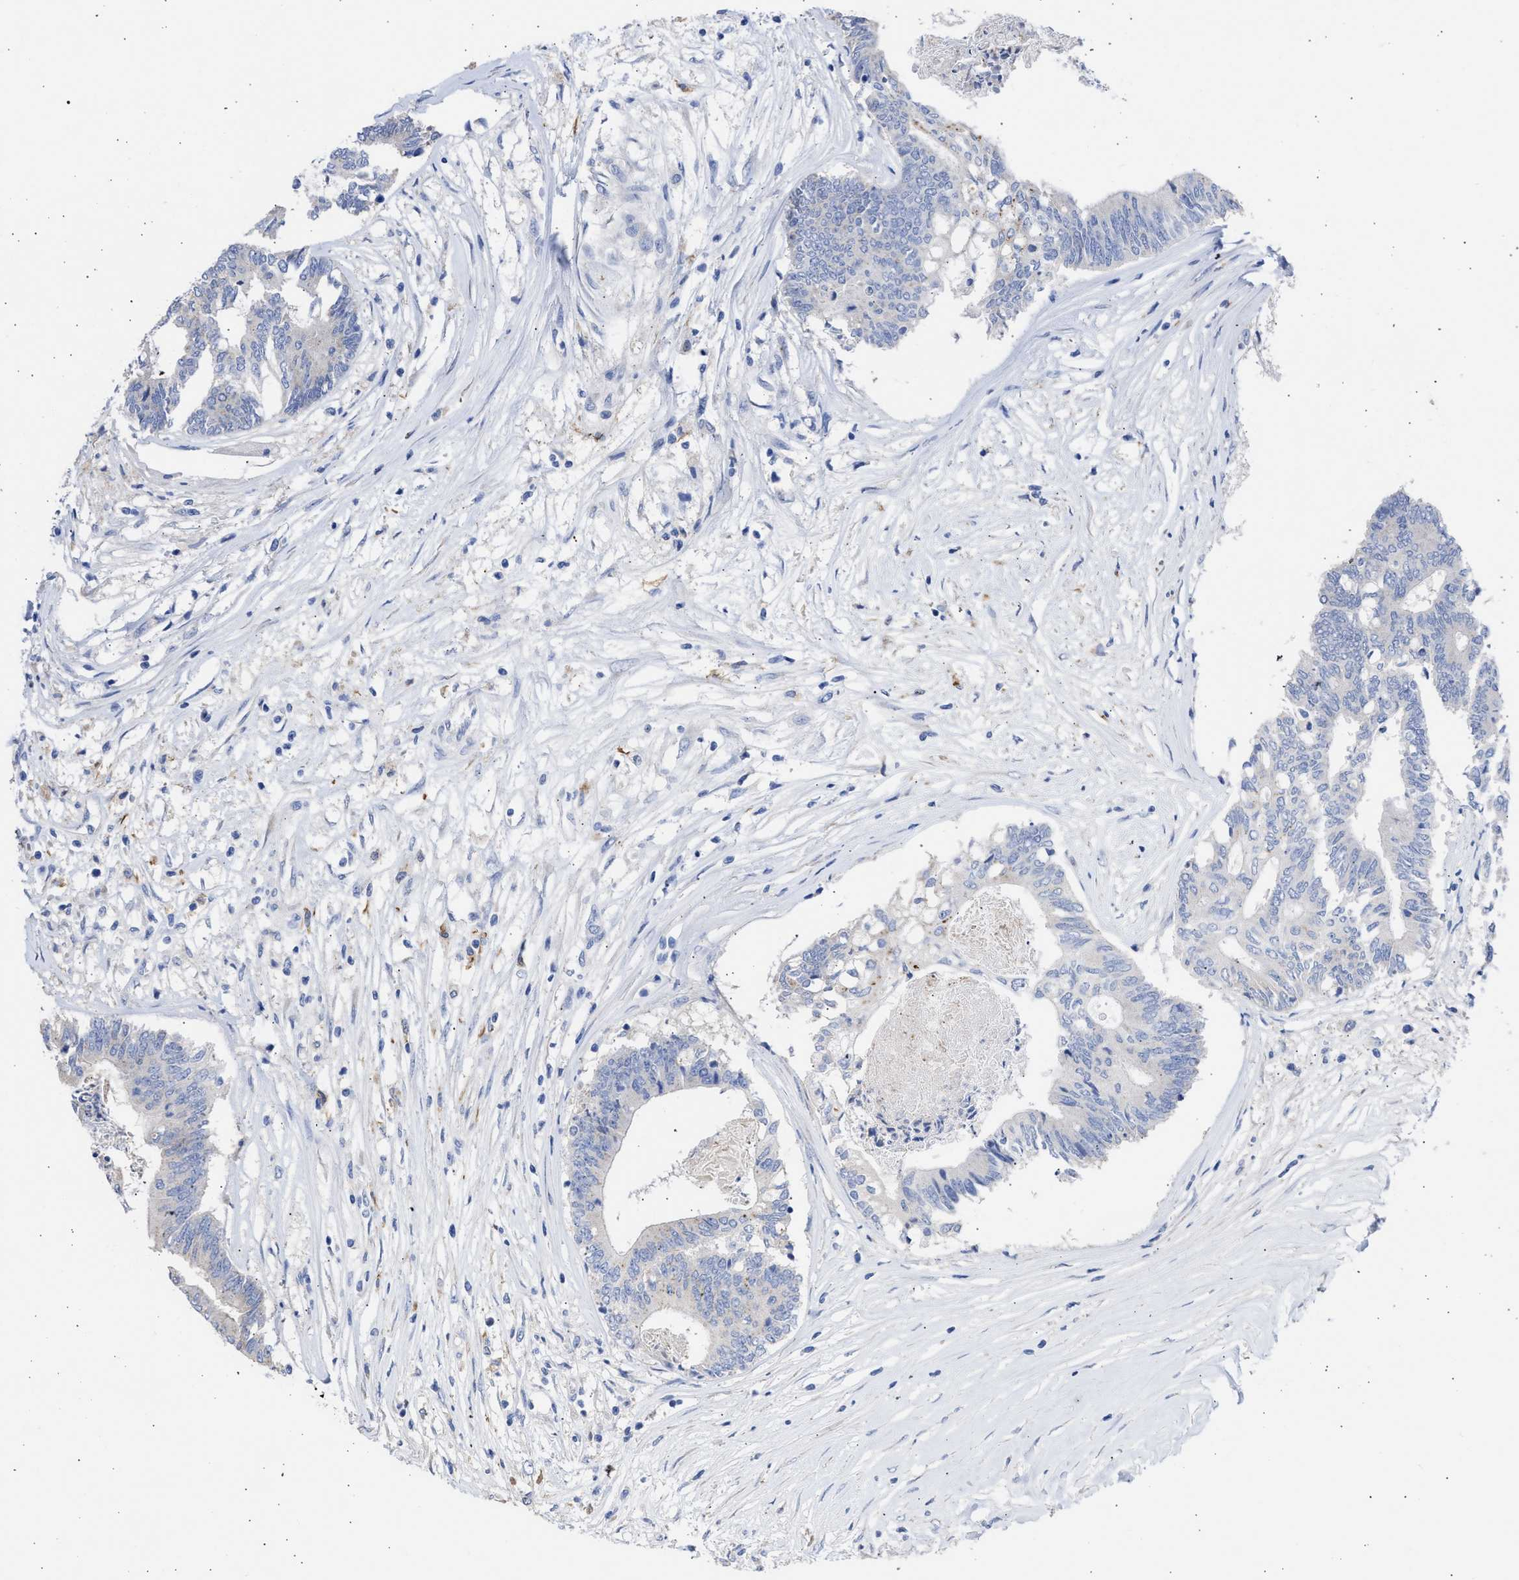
{"staining": {"intensity": "negative", "quantity": "none", "location": "none"}, "tissue": "colorectal cancer", "cell_type": "Tumor cells", "image_type": "cancer", "snomed": [{"axis": "morphology", "description": "Adenocarcinoma, NOS"}, {"axis": "topography", "description": "Rectum"}], "caption": "This is an IHC image of colorectal cancer. There is no staining in tumor cells.", "gene": "RSPH1", "patient": {"sex": "male", "age": 63}}